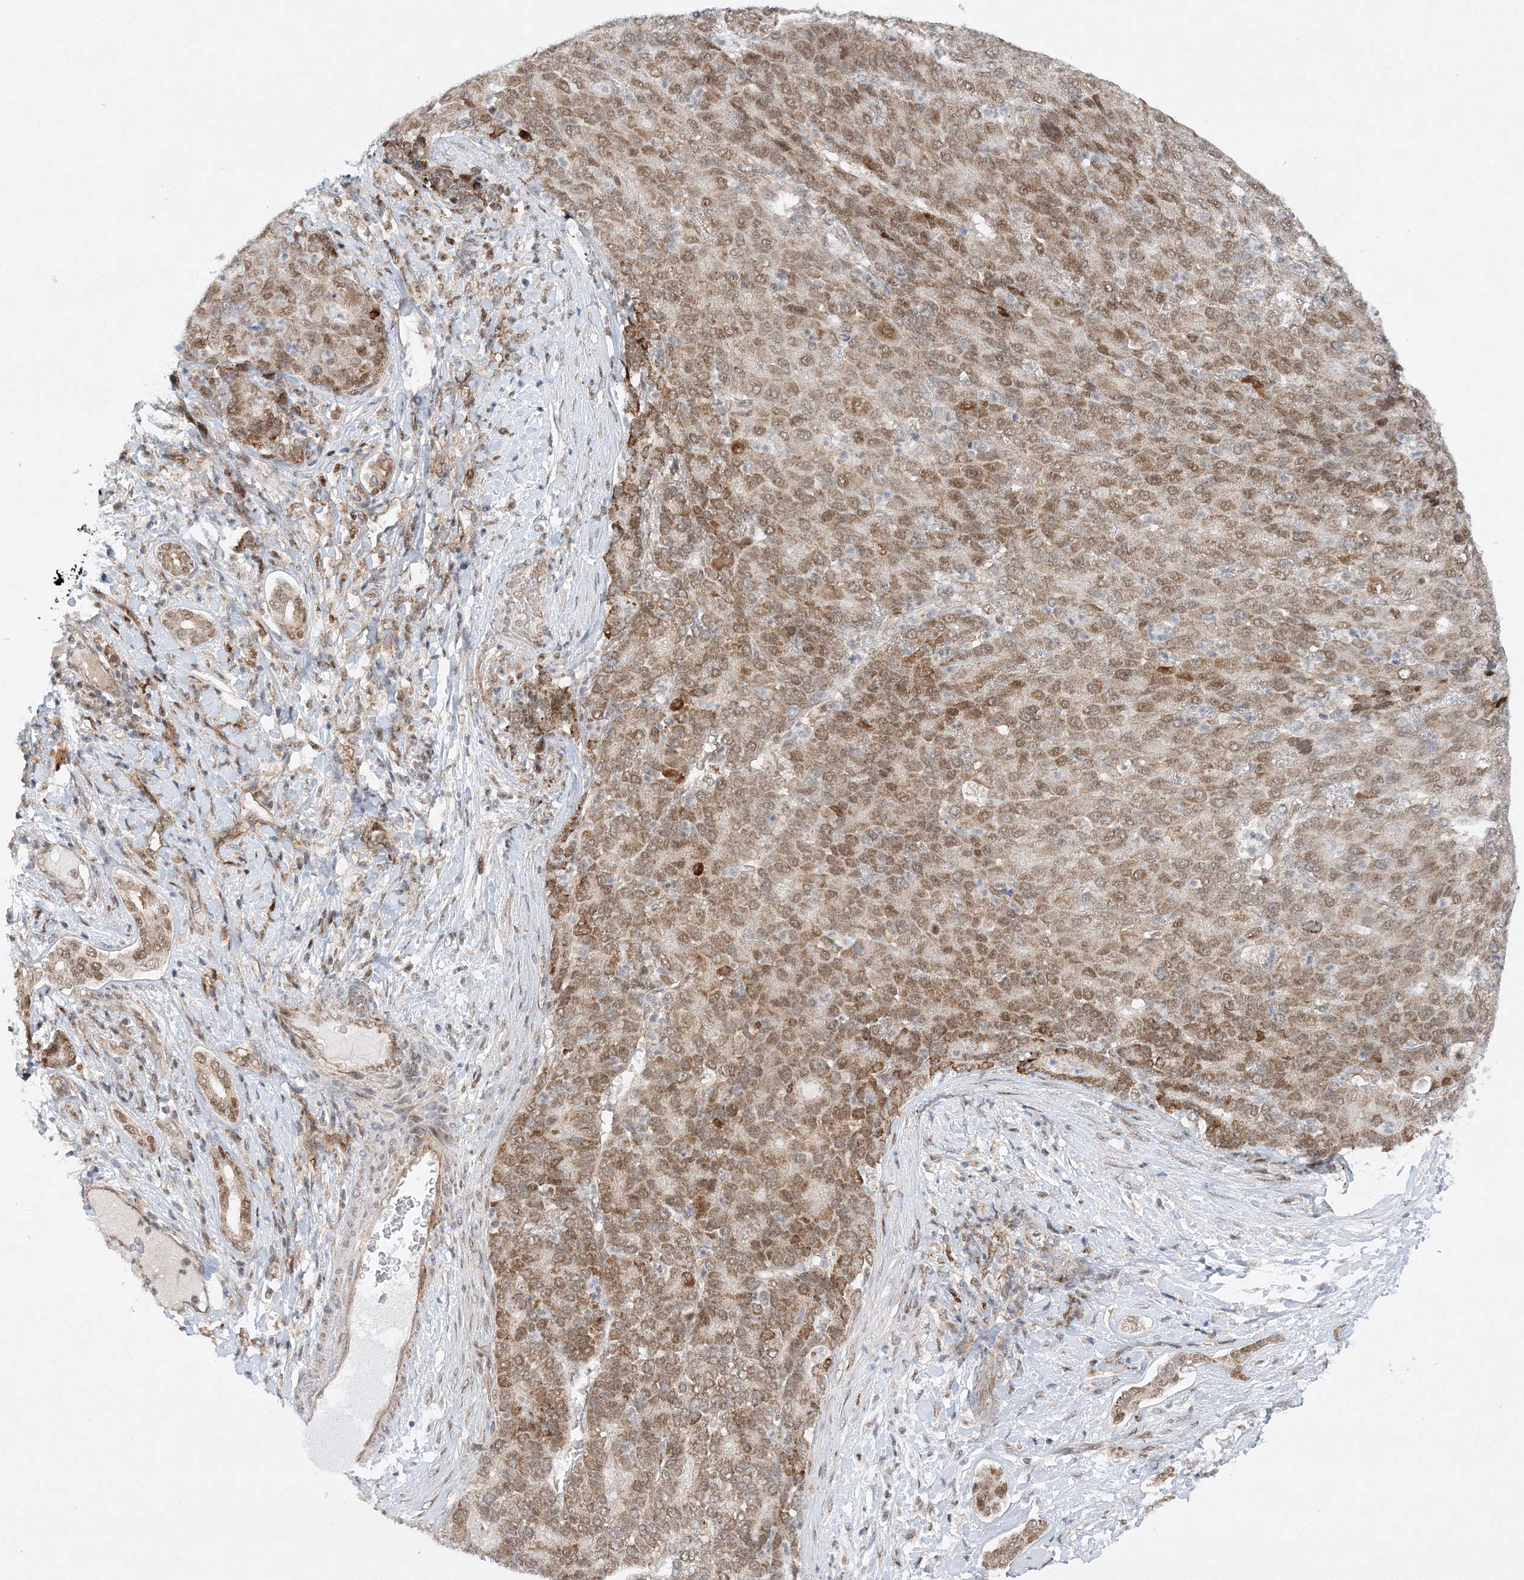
{"staining": {"intensity": "moderate", "quantity": ">75%", "location": "nuclear"}, "tissue": "liver cancer", "cell_type": "Tumor cells", "image_type": "cancer", "snomed": [{"axis": "morphology", "description": "Carcinoma, Hepatocellular, NOS"}, {"axis": "topography", "description": "Liver"}], "caption": "An image of liver cancer (hepatocellular carcinoma) stained for a protein reveals moderate nuclear brown staining in tumor cells. (IHC, brightfield microscopy, high magnification).", "gene": "RAB11FIP2", "patient": {"sex": "male", "age": 65}}